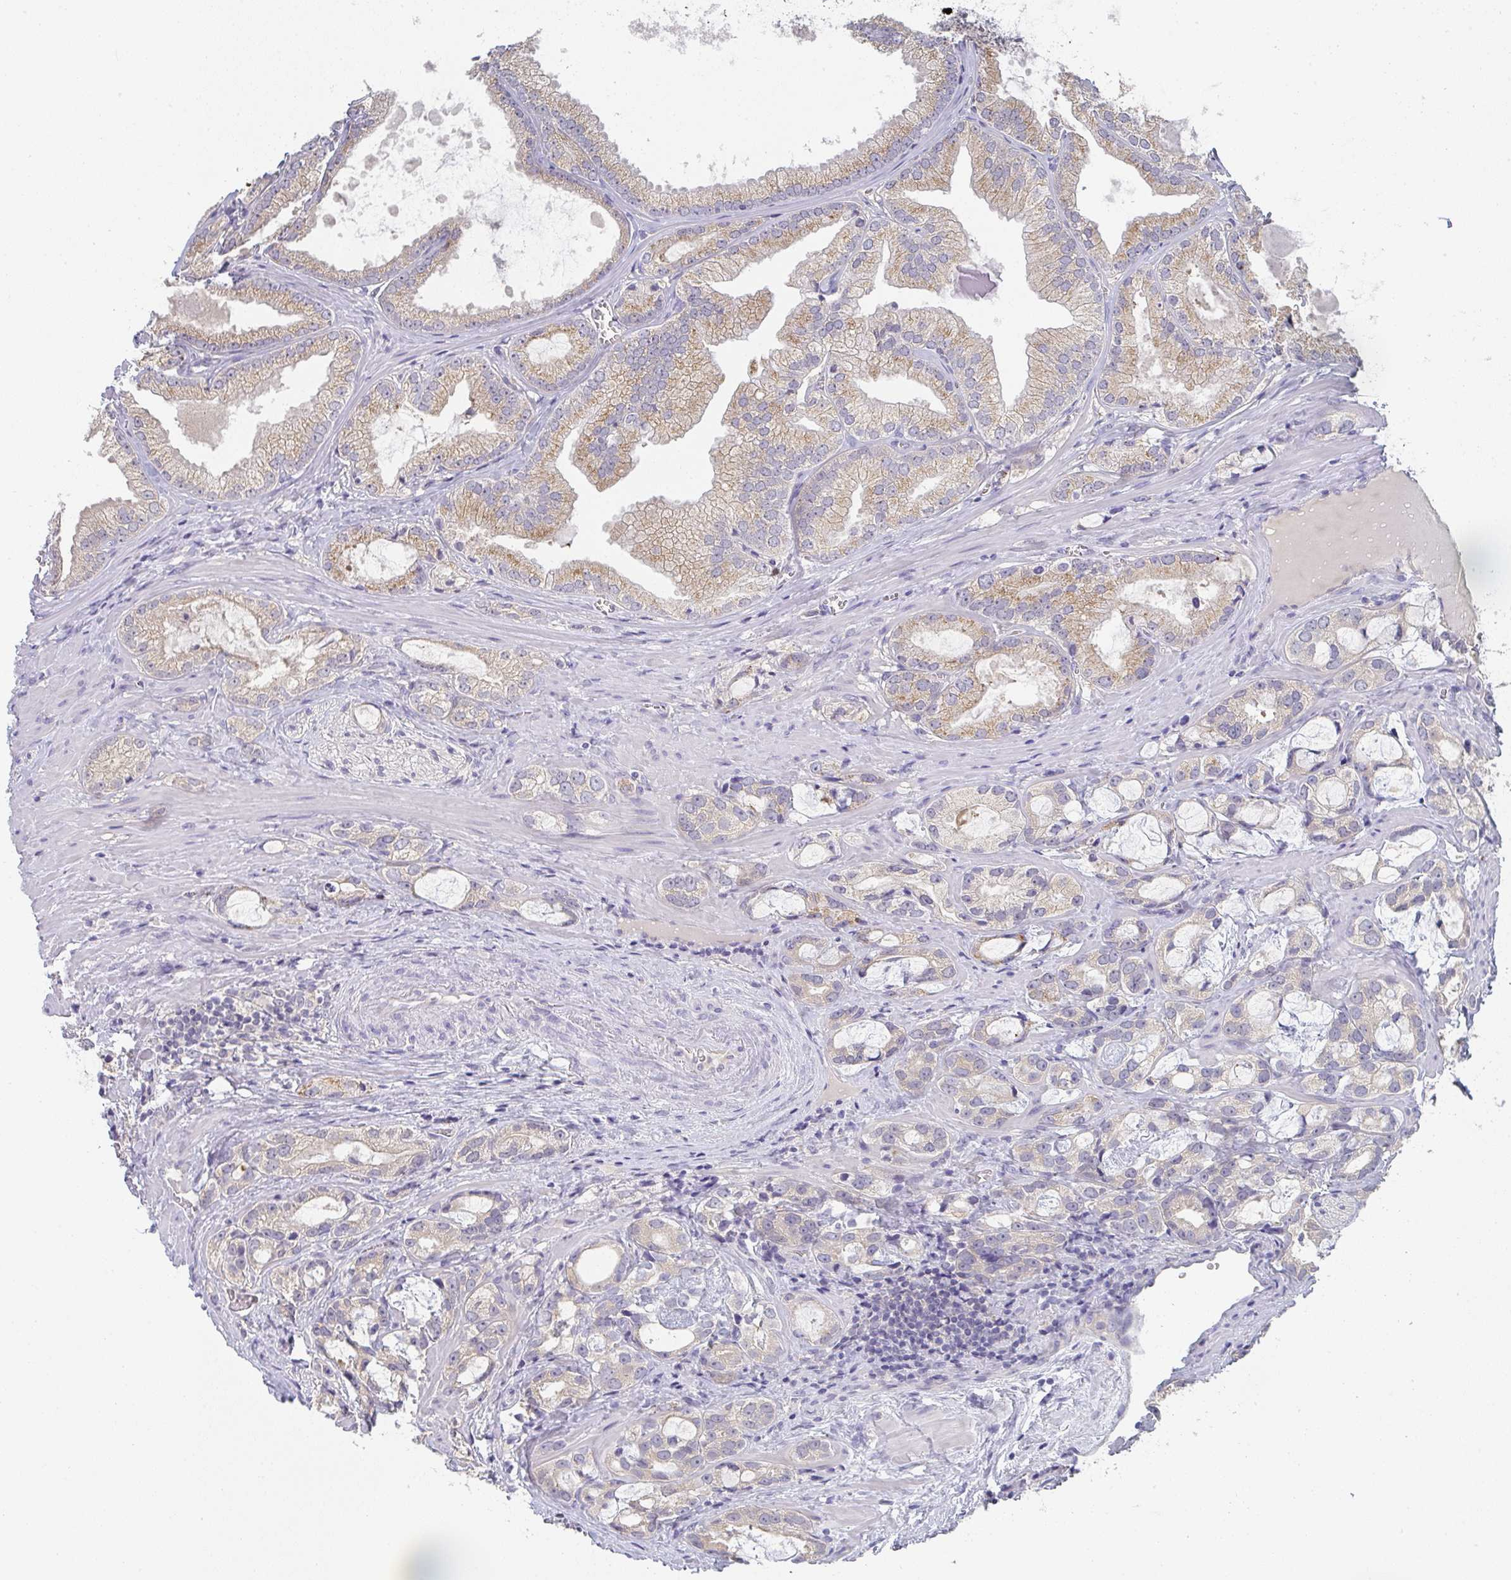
{"staining": {"intensity": "moderate", "quantity": "25%-75%", "location": "cytoplasmic/membranous"}, "tissue": "prostate cancer", "cell_type": "Tumor cells", "image_type": "cancer", "snomed": [{"axis": "morphology", "description": "Adenocarcinoma, Medium grade"}, {"axis": "topography", "description": "Prostate"}], "caption": "Brown immunohistochemical staining in prostate cancer (medium-grade adenocarcinoma) shows moderate cytoplasmic/membranous positivity in approximately 25%-75% of tumor cells.", "gene": "CHMP5", "patient": {"sex": "male", "age": 57}}